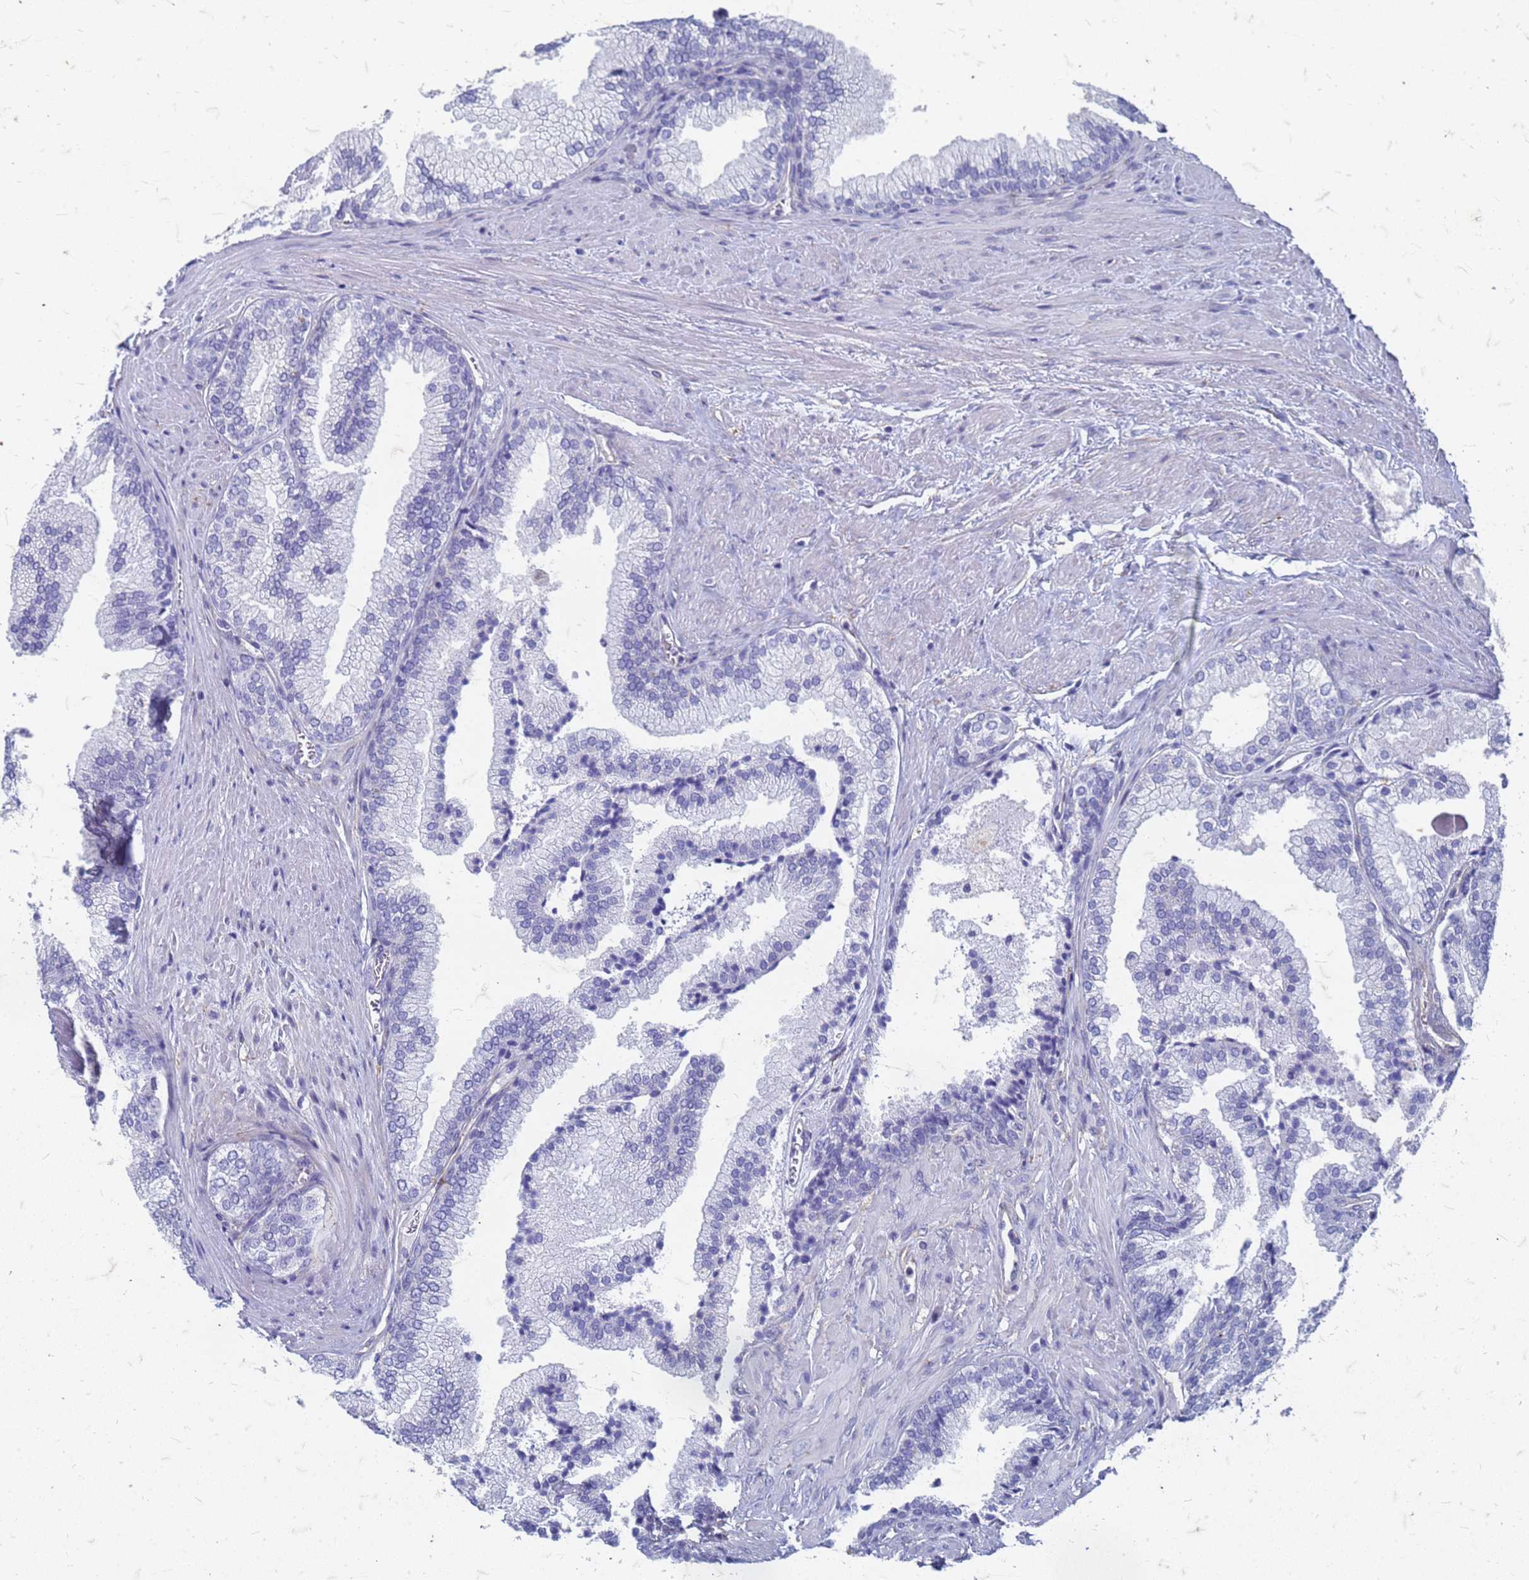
{"staining": {"intensity": "negative", "quantity": "none", "location": "none"}, "tissue": "prostate", "cell_type": "Glandular cells", "image_type": "normal", "snomed": [{"axis": "morphology", "description": "Normal tissue, NOS"}, {"axis": "topography", "description": "Prostate"}], "caption": "Immunohistochemistry image of normal prostate: prostate stained with DAB shows no significant protein expression in glandular cells.", "gene": "TRIM64B", "patient": {"sex": "male", "age": 76}}